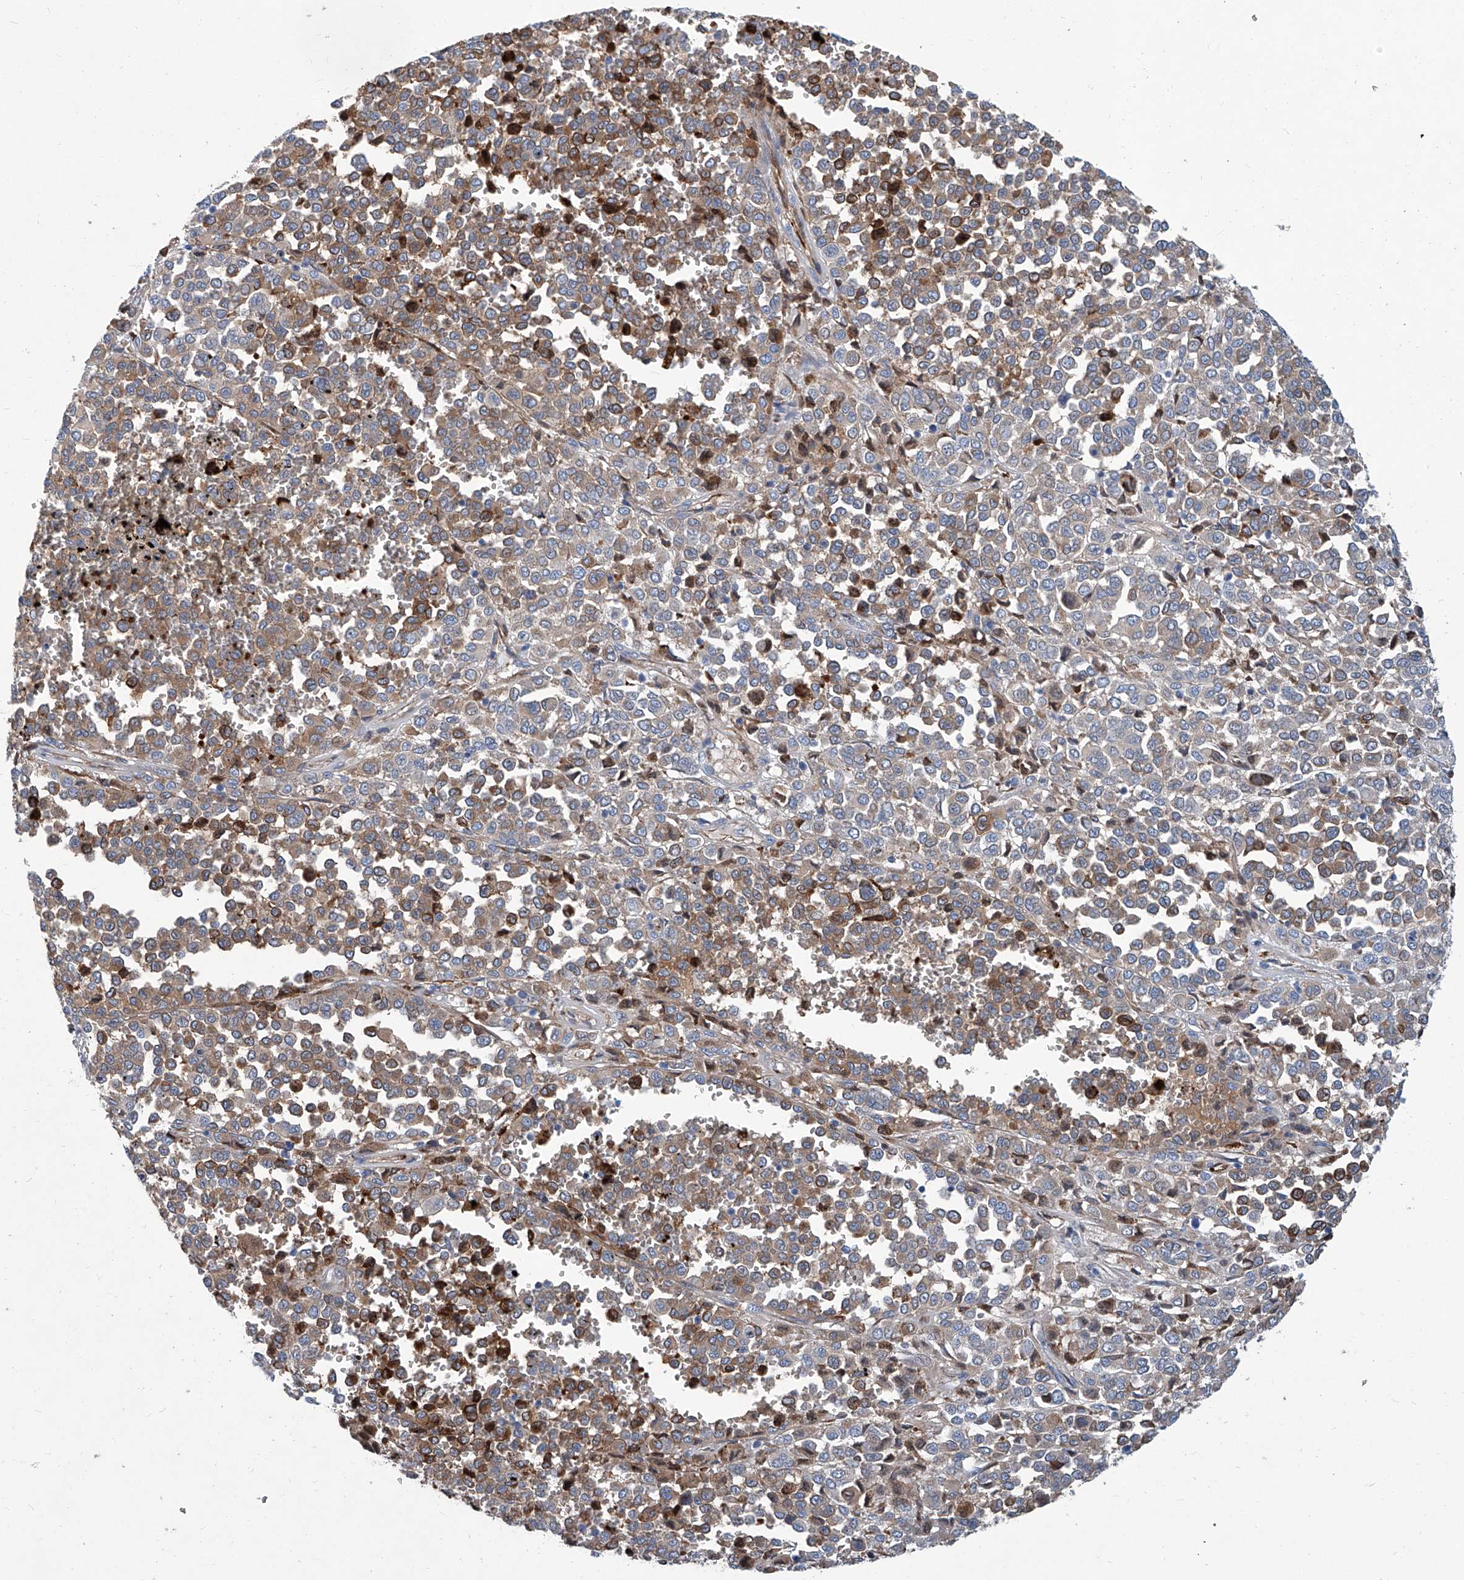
{"staining": {"intensity": "moderate", "quantity": "25%-75%", "location": "cytoplasmic/membranous"}, "tissue": "melanoma", "cell_type": "Tumor cells", "image_type": "cancer", "snomed": [{"axis": "morphology", "description": "Malignant melanoma, Metastatic site"}, {"axis": "topography", "description": "Pancreas"}], "caption": "Approximately 25%-75% of tumor cells in human melanoma demonstrate moderate cytoplasmic/membranous protein staining as visualized by brown immunohistochemical staining.", "gene": "FPR2", "patient": {"sex": "female", "age": 30}}